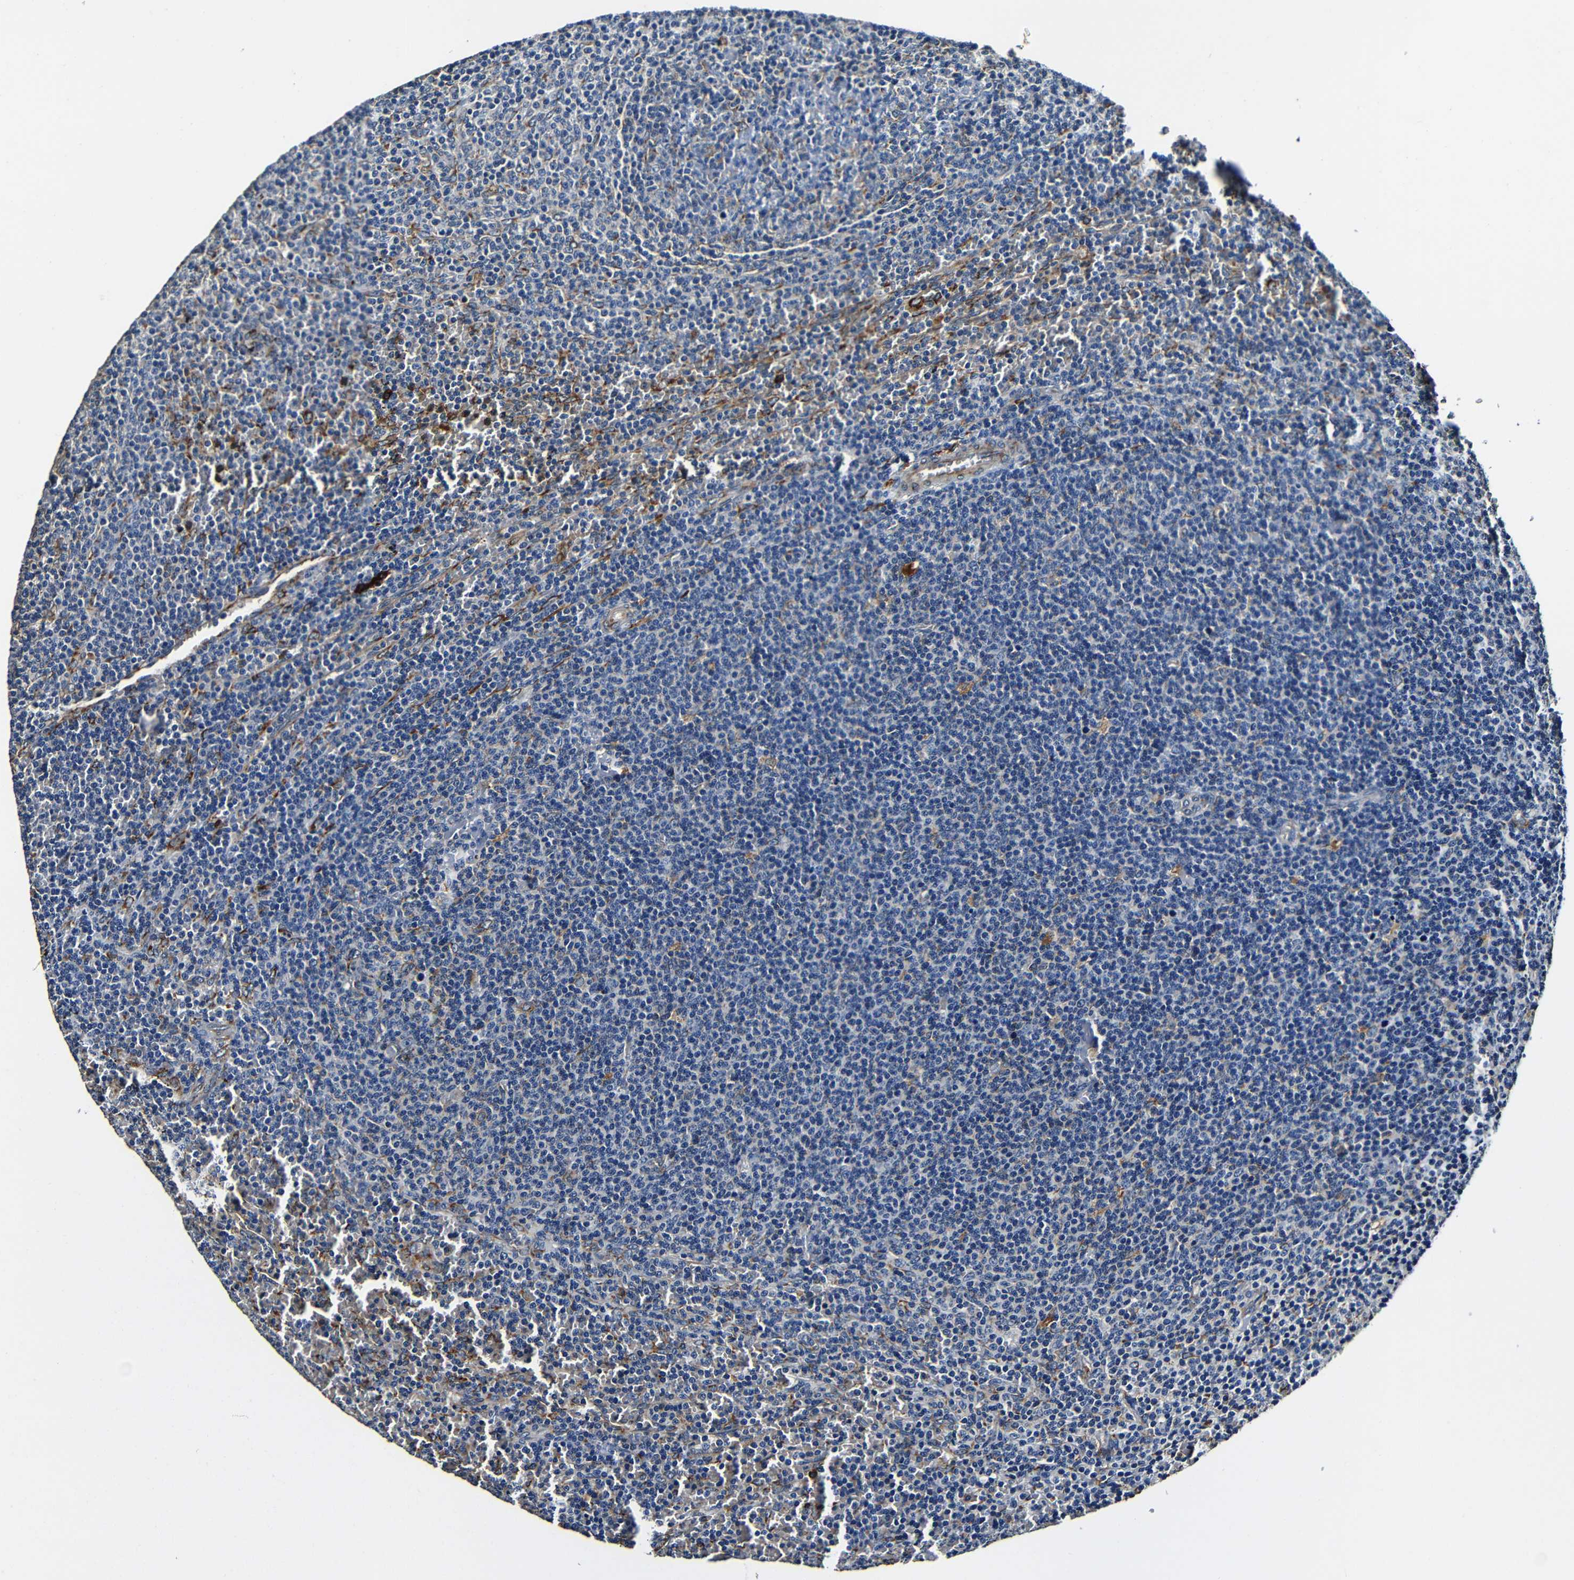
{"staining": {"intensity": "negative", "quantity": "none", "location": "none"}, "tissue": "lymphoma", "cell_type": "Tumor cells", "image_type": "cancer", "snomed": [{"axis": "morphology", "description": "Malignant lymphoma, non-Hodgkin's type, Low grade"}, {"axis": "topography", "description": "Spleen"}], "caption": "Immunohistochemistry image of neoplastic tissue: lymphoma stained with DAB shows no significant protein staining in tumor cells.", "gene": "RRBP1", "patient": {"sex": "female", "age": 50}}